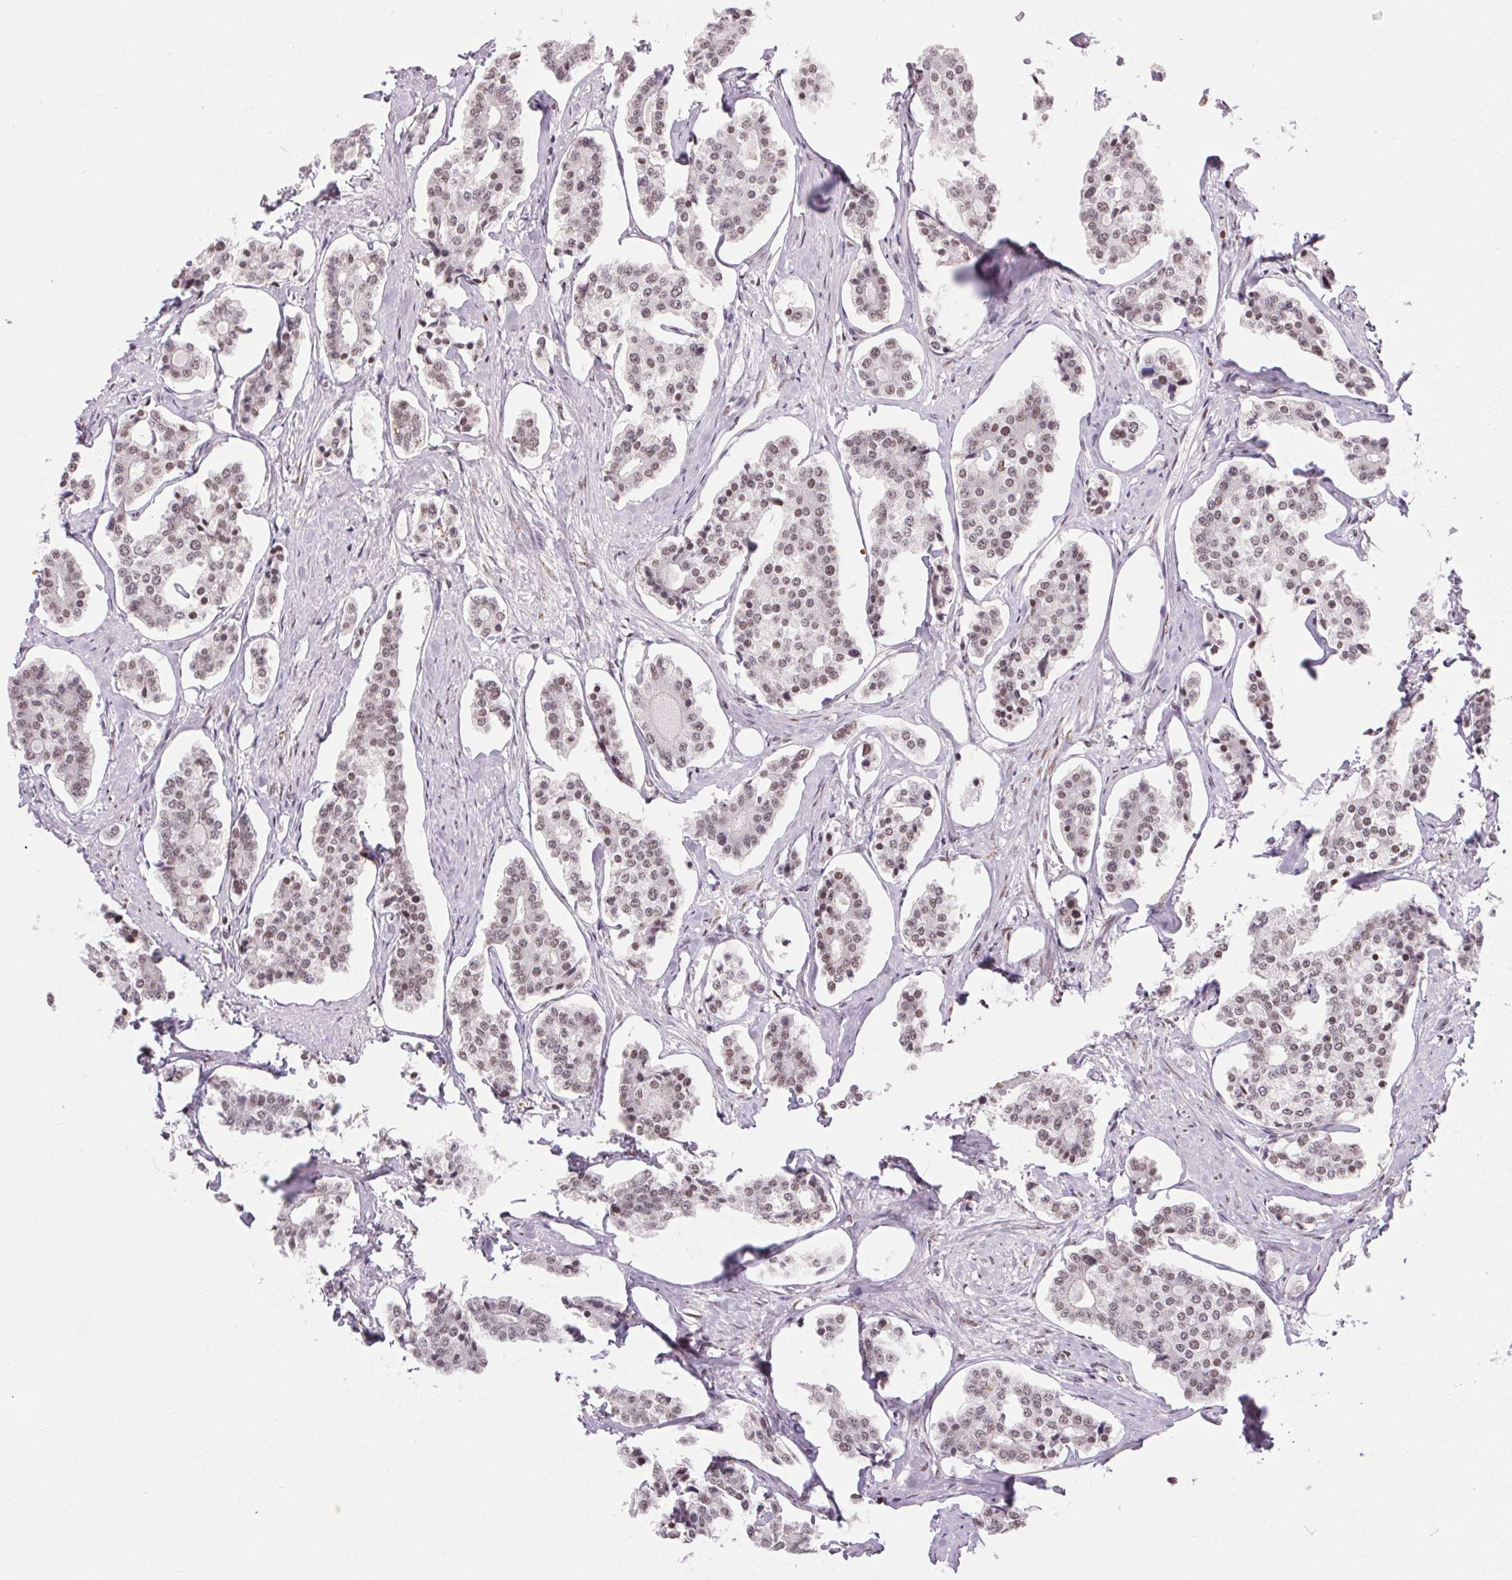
{"staining": {"intensity": "weak", "quantity": "25%-75%", "location": "nuclear"}, "tissue": "carcinoid", "cell_type": "Tumor cells", "image_type": "cancer", "snomed": [{"axis": "morphology", "description": "Carcinoid, malignant, NOS"}, {"axis": "topography", "description": "Small intestine"}], "caption": "An image of human carcinoid (malignant) stained for a protein exhibits weak nuclear brown staining in tumor cells.", "gene": "NFE2L1", "patient": {"sex": "female", "age": 65}}